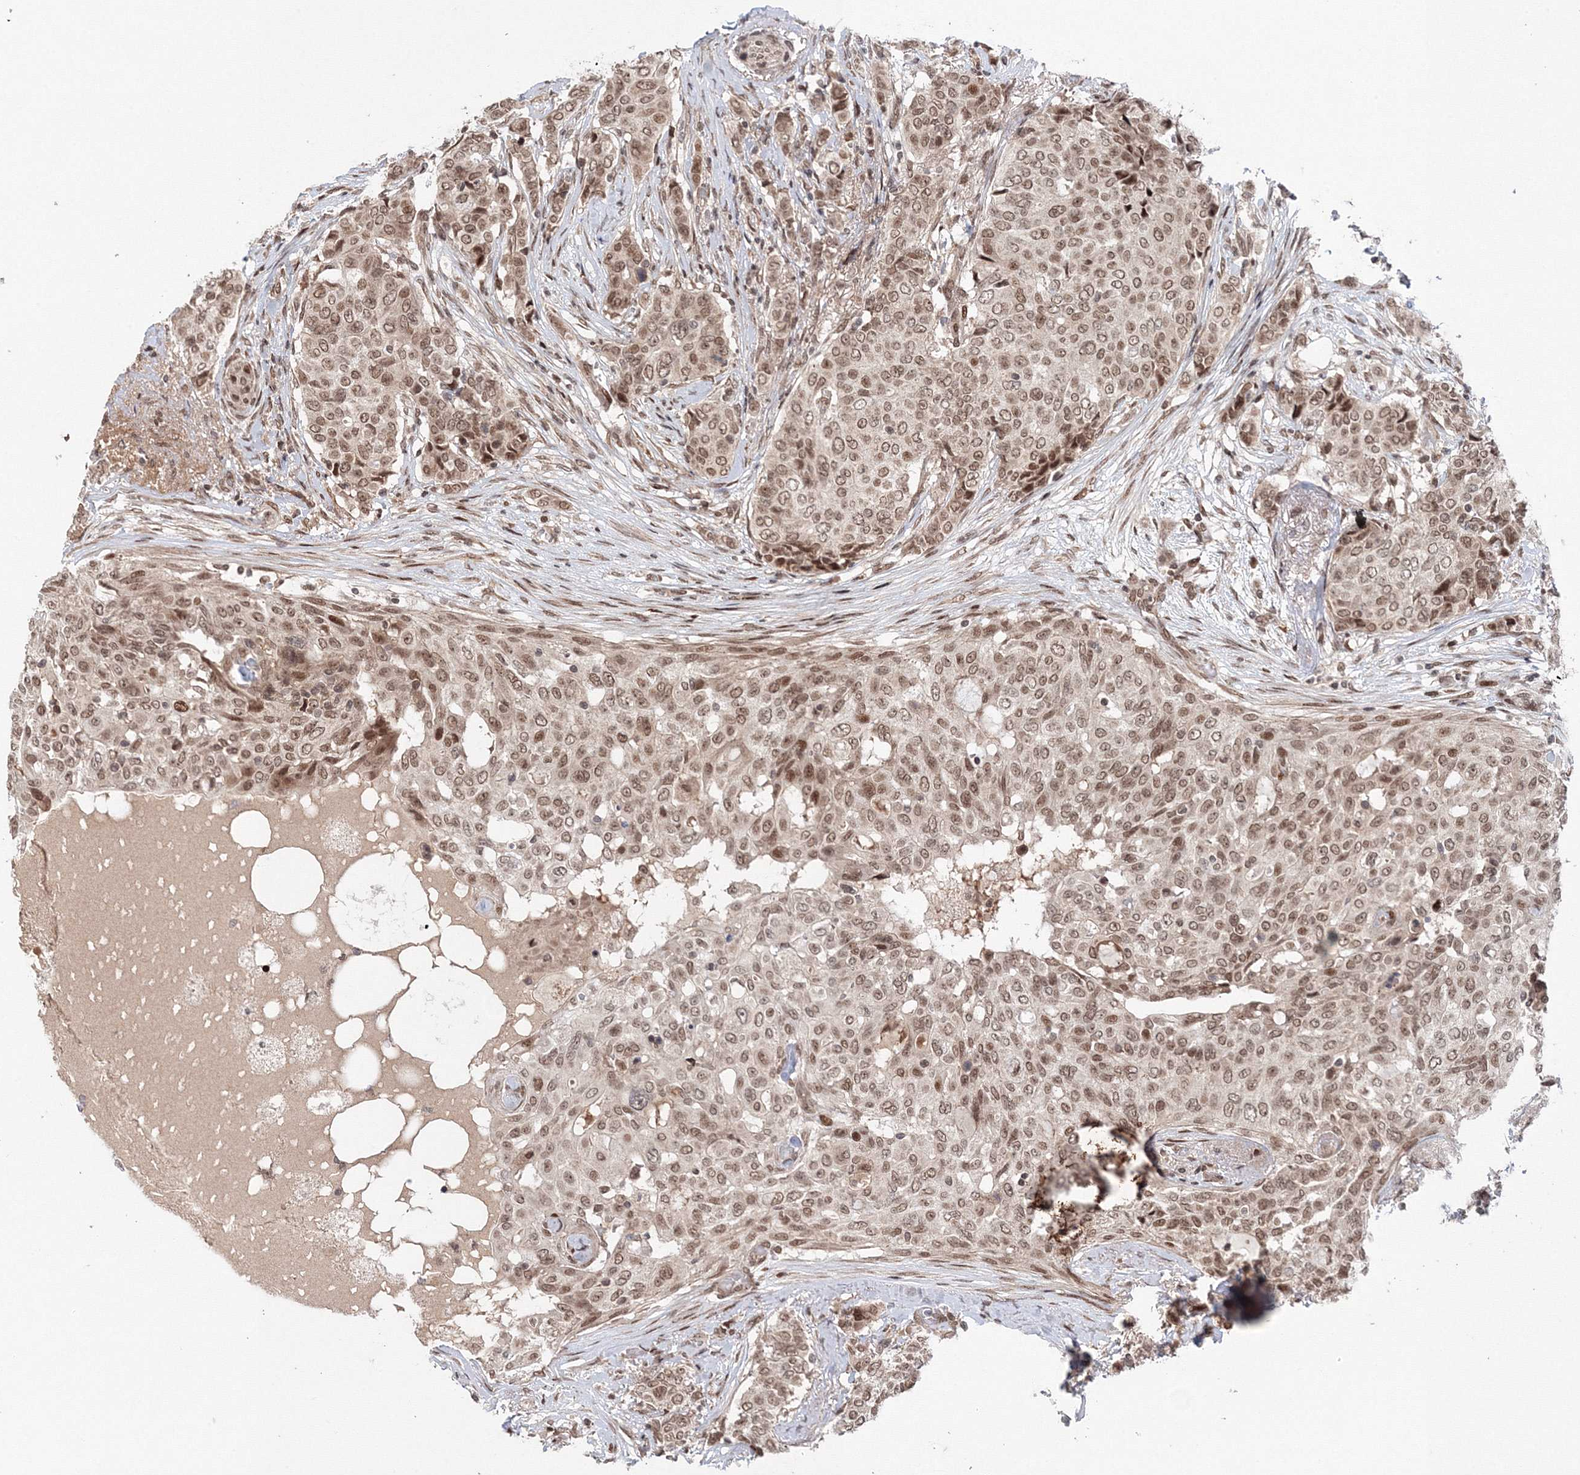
{"staining": {"intensity": "moderate", "quantity": ">75%", "location": "nuclear"}, "tissue": "breast cancer", "cell_type": "Tumor cells", "image_type": "cancer", "snomed": [{"axis": "morphology", "description": "Lobular carcinoma"}, {"axis": "topography", "description": "Breast"}], "caption": "Protein staining displays moderate nuclear staining in about >75% of tumor cells in breast cancer (lobular carcinoma).", "gene": "NOA1", "patient": {"sex": "female", "age": 51}}